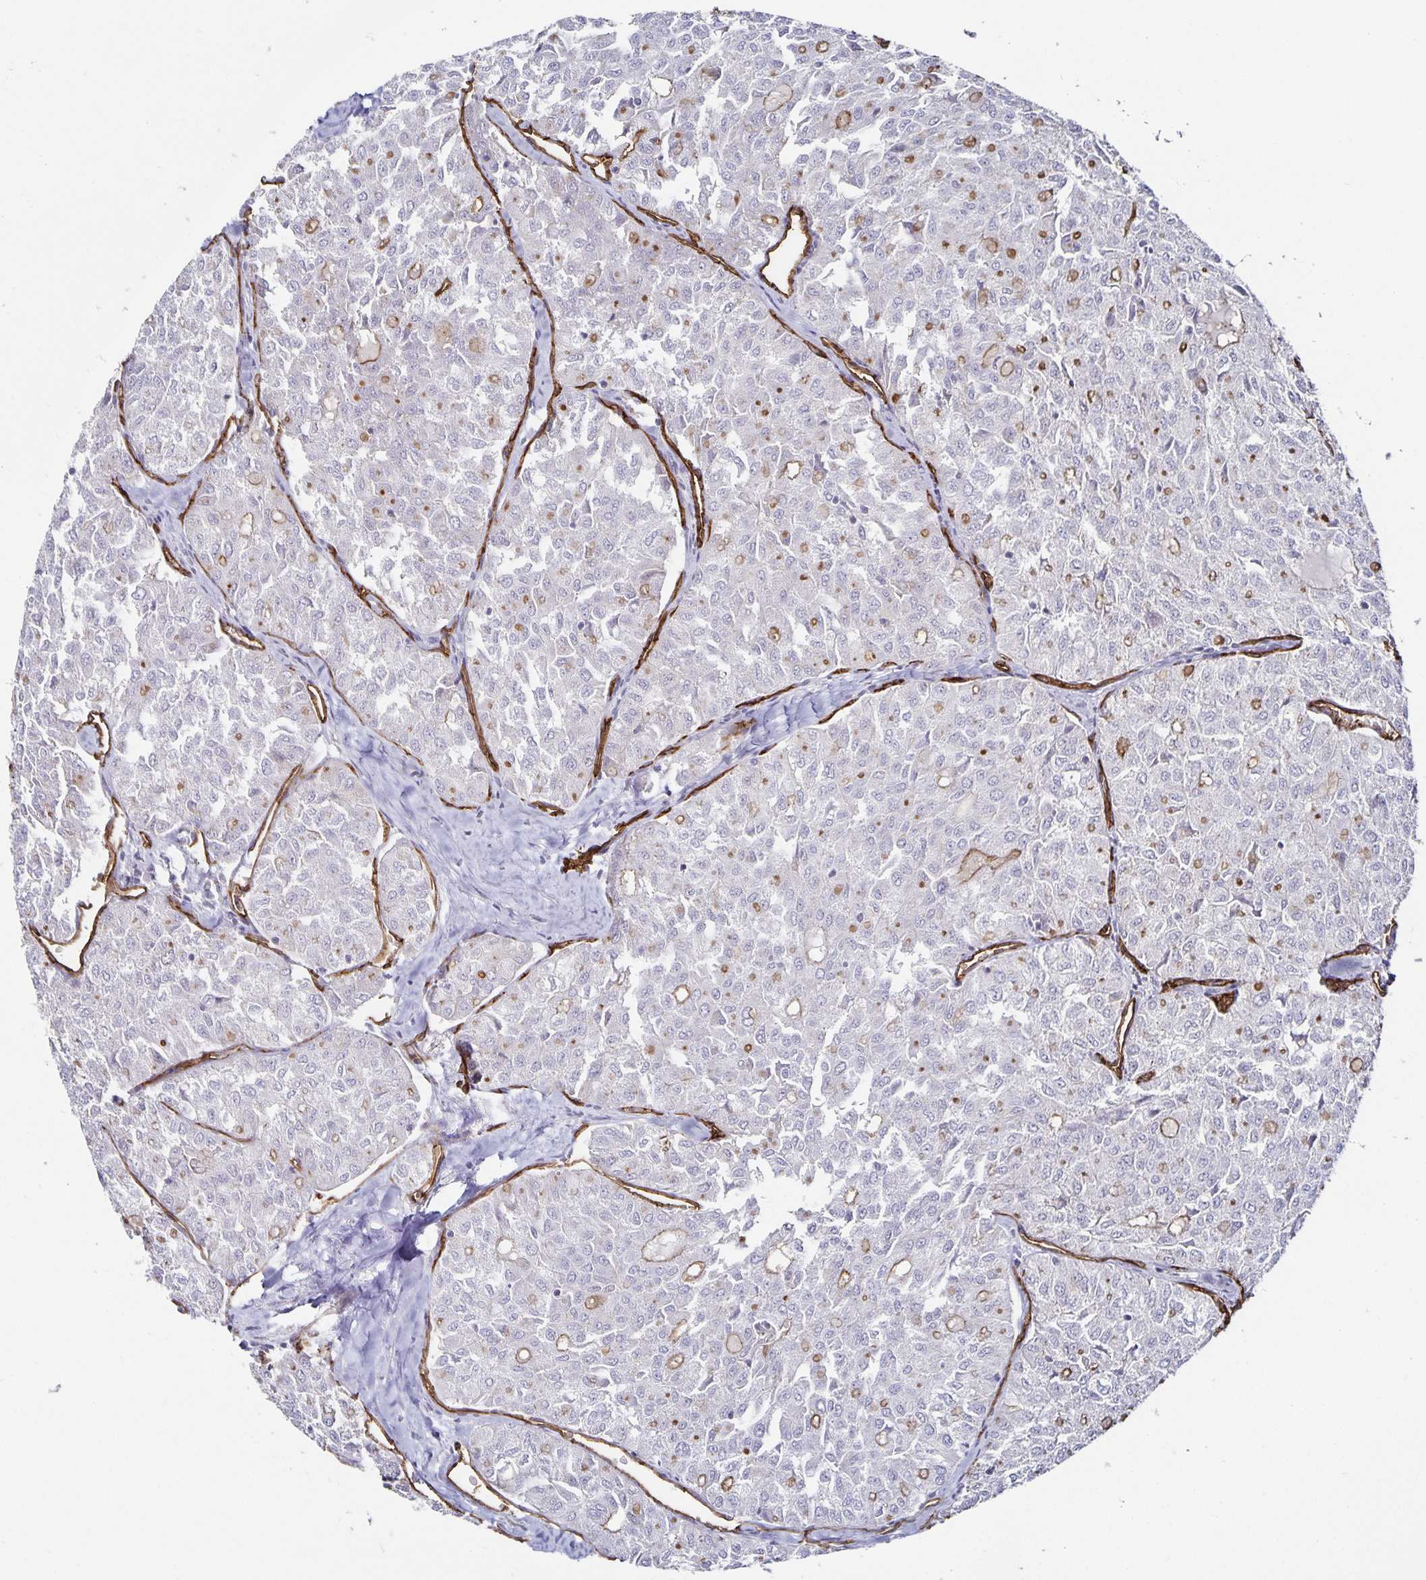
{"staining": {"intensity": "weak", "quantity": "<25%", "location": "cytoplasmic/membranous"}, "tissue": "thyroid cancer", "cell_type": "Tumor cells", "image_type": "cancer", "snomed": [{"axis": "morphology", "description": "Follicular adenoma carcinoma, NOS"}, {"axis": "topography", "description": "Thyroid gland"}], "caption": "There is no significant staining in tumor cells of follicular adenoma carcinoma (thyroid).", "gene": "PODXL", "patient": {"sex": "male", "age": 75}}